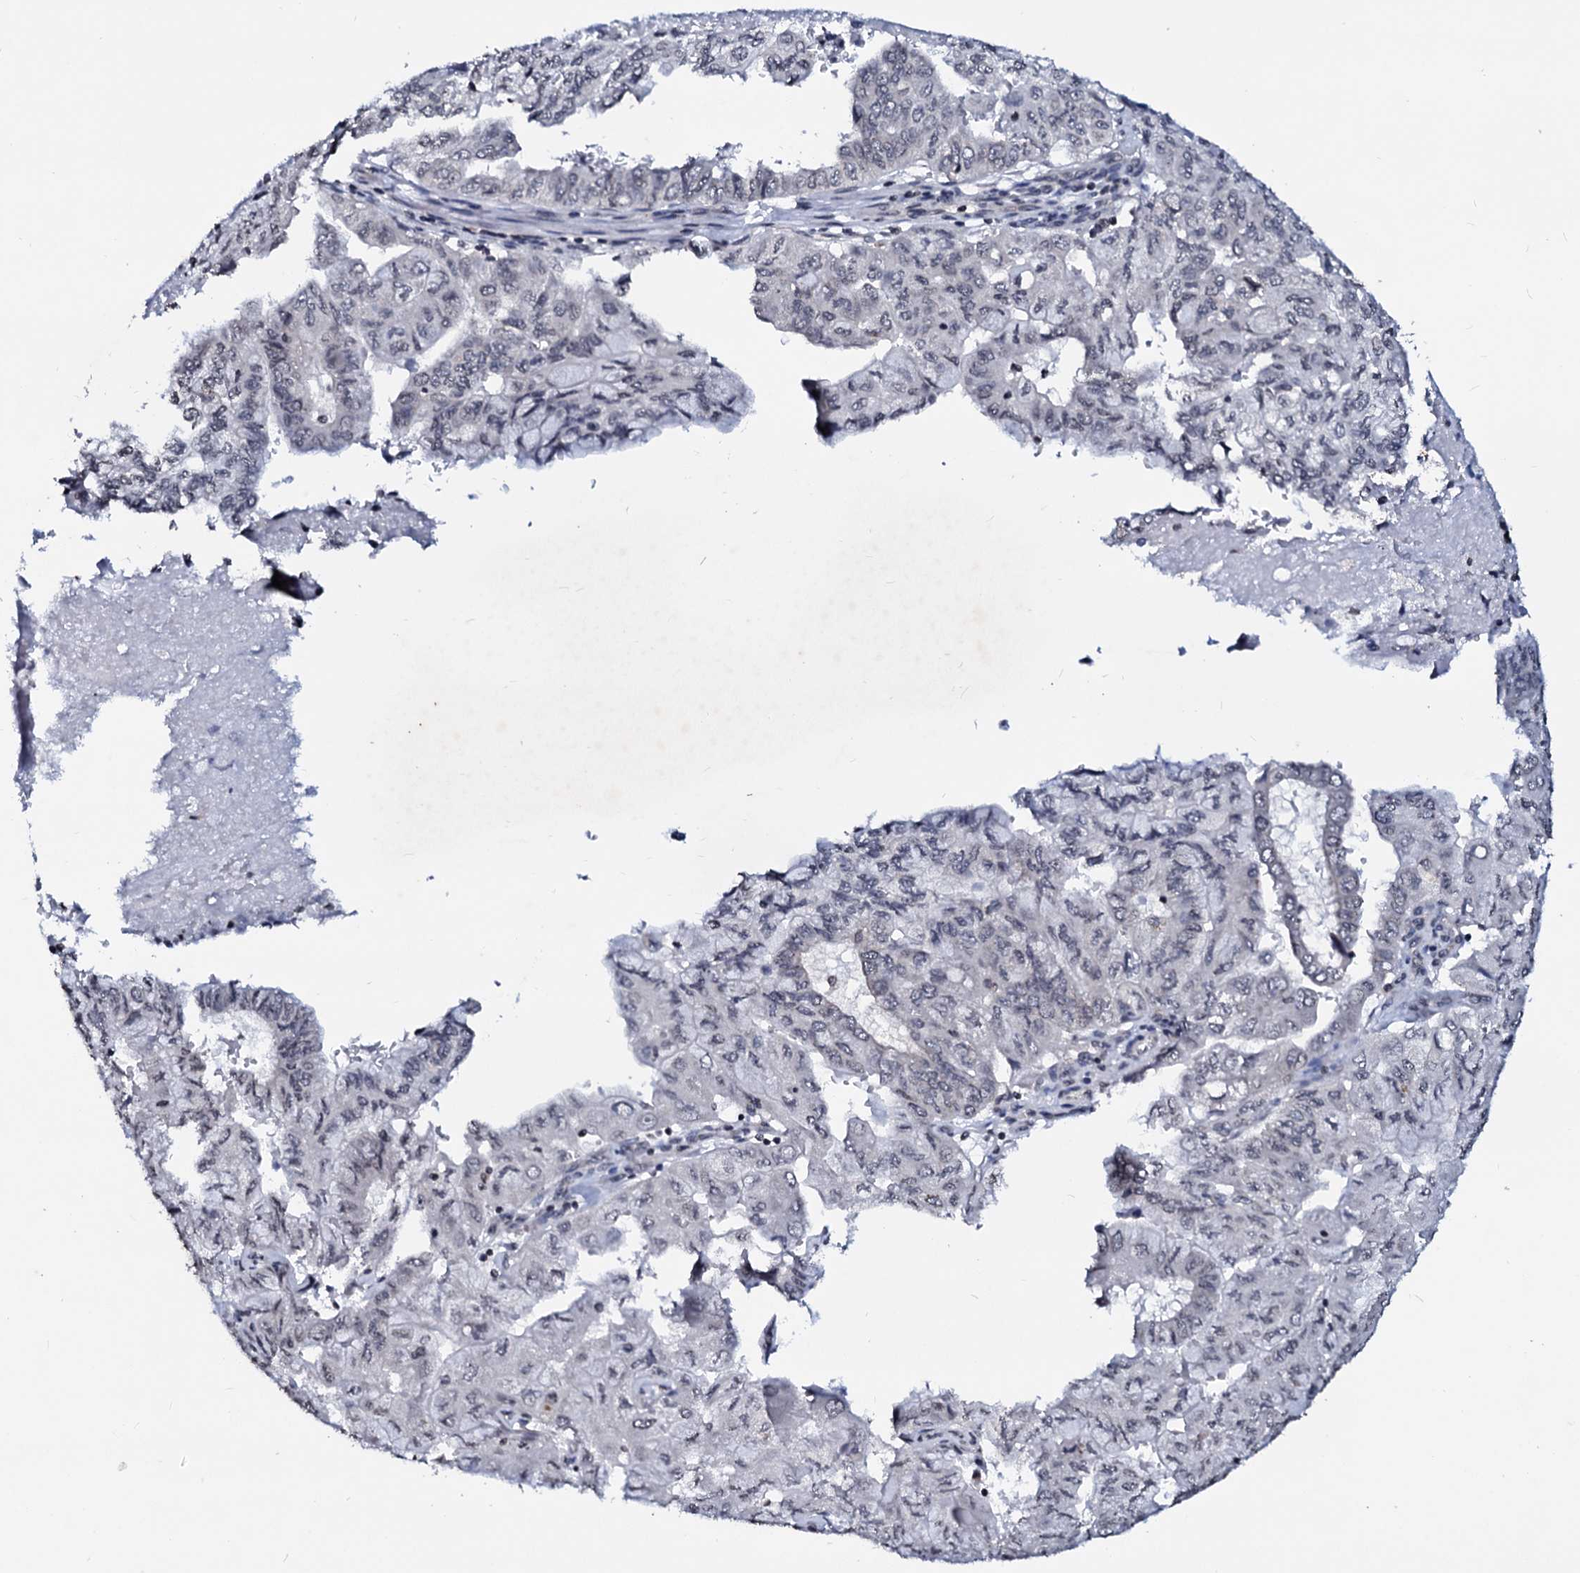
{"staining": {"intensity": "negative", "quantity": "none", "location": "none"}, "tissue": "pancreatic cancer", "cell_type": "Tumor cells", "image_type": "cancer", "snomed": [{"axis": "morphology", "description": "Adenocarcinoma, NOS"}, {"axis": "topography", "description": "Pancreas"}], "caption": "A histopathology image of pancreatic cancer (adenocarcinoma) stained for a protein exhibits no brown staining in tumor cells.", "gene": "LSM11", "patient": {"sex": "male", "age": 51}}